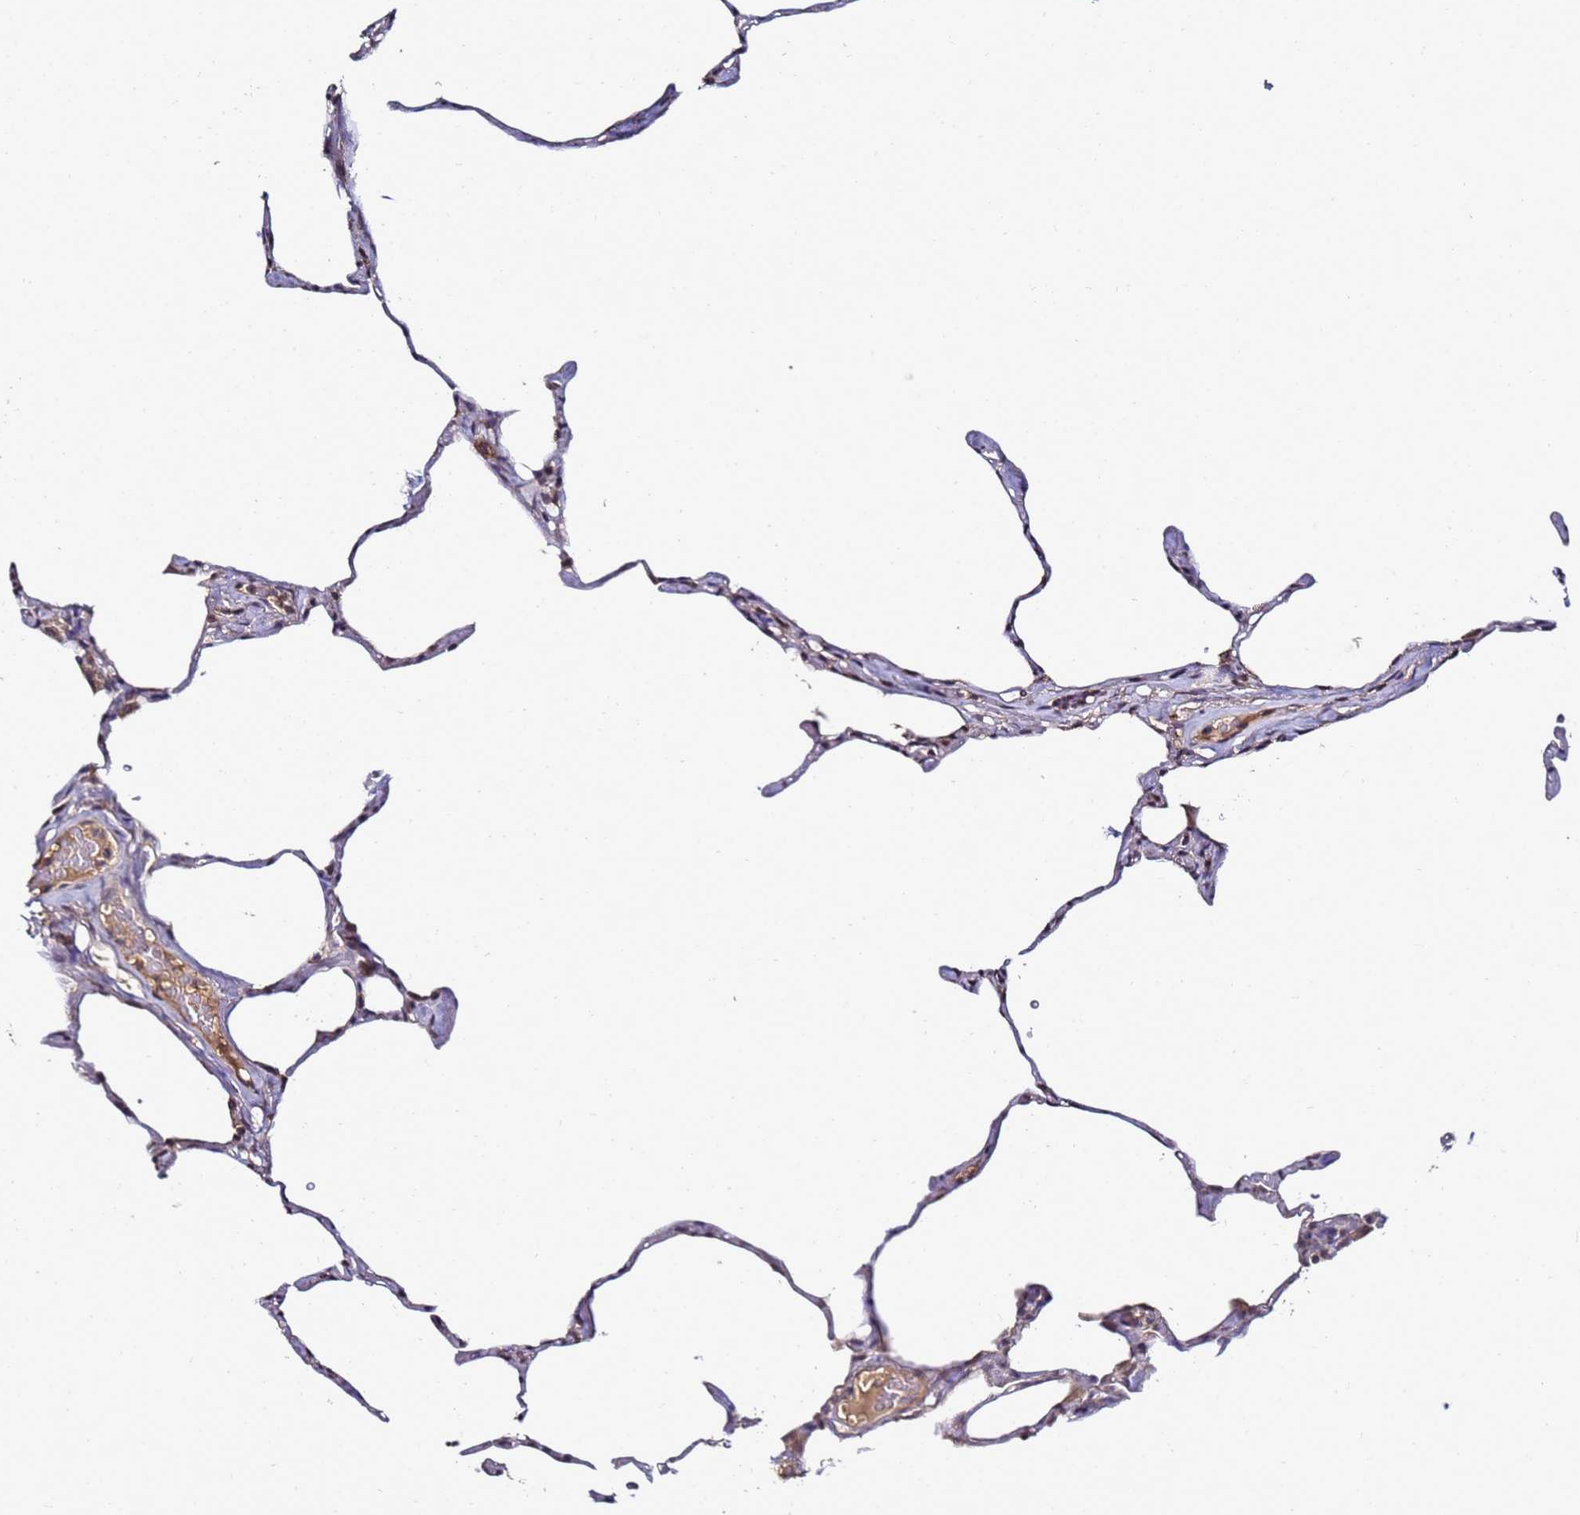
{"staining": {"intensity": "moderate", "quantity": "<25%", "location": "cytoplasmic/membranous"}, "tissue": "lung", "cell_type": "Alveolar cells", "image_type": "normal", "snomed": [{"axis": "morphology", "description": "Normal tissue, NOS"}, {"axis": "topography", "description": "Lung"}], "caption": "High-power microscopy captured an immunohistochemistry (IHC) micrograph of benign lung, revealing moderate cytoplasmic/membranous expression in about <25% of alveolar cells.", "gene": "ANKRD17", "patient": {"sex": "male", "age": 65}}